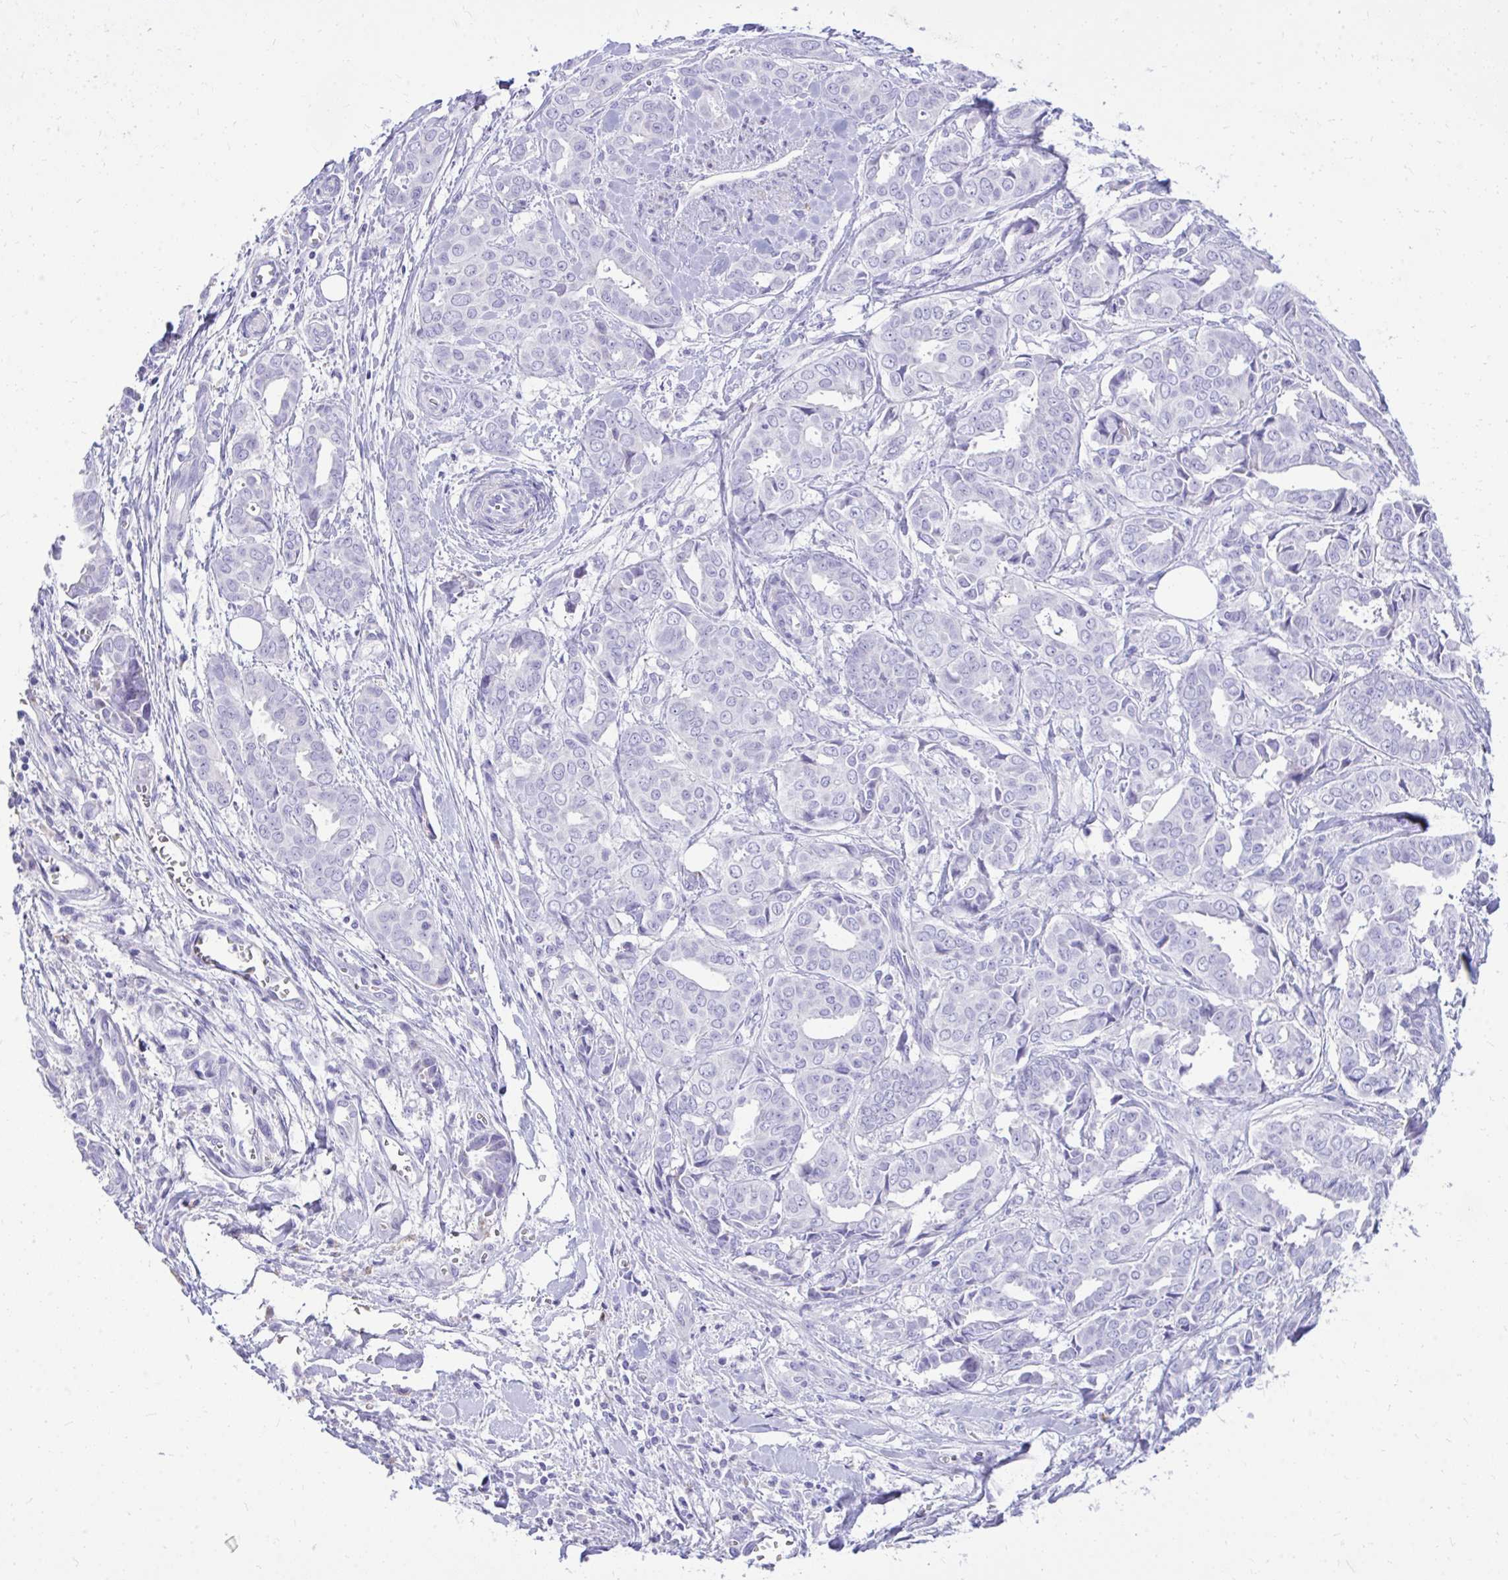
{"staining": {"intensity": "negative", "quantity": "none", "location": "none"}, "tissue": "breast cancer", "cell_type": "Tumor cells", "image_type": "cancer", "snomed": [{"axis": "morphology", "description": "Duct carcinoma"}, {"axis": "topography", "description": "Breast"}], "caption": "A high-resolution histopathology image shows immunohistochemistry staining of breast cancer, which exhibits no significant staining in tumor cells.", "gene": "ANKDD1B", "patient": {"sex": "female", "age": 45}}